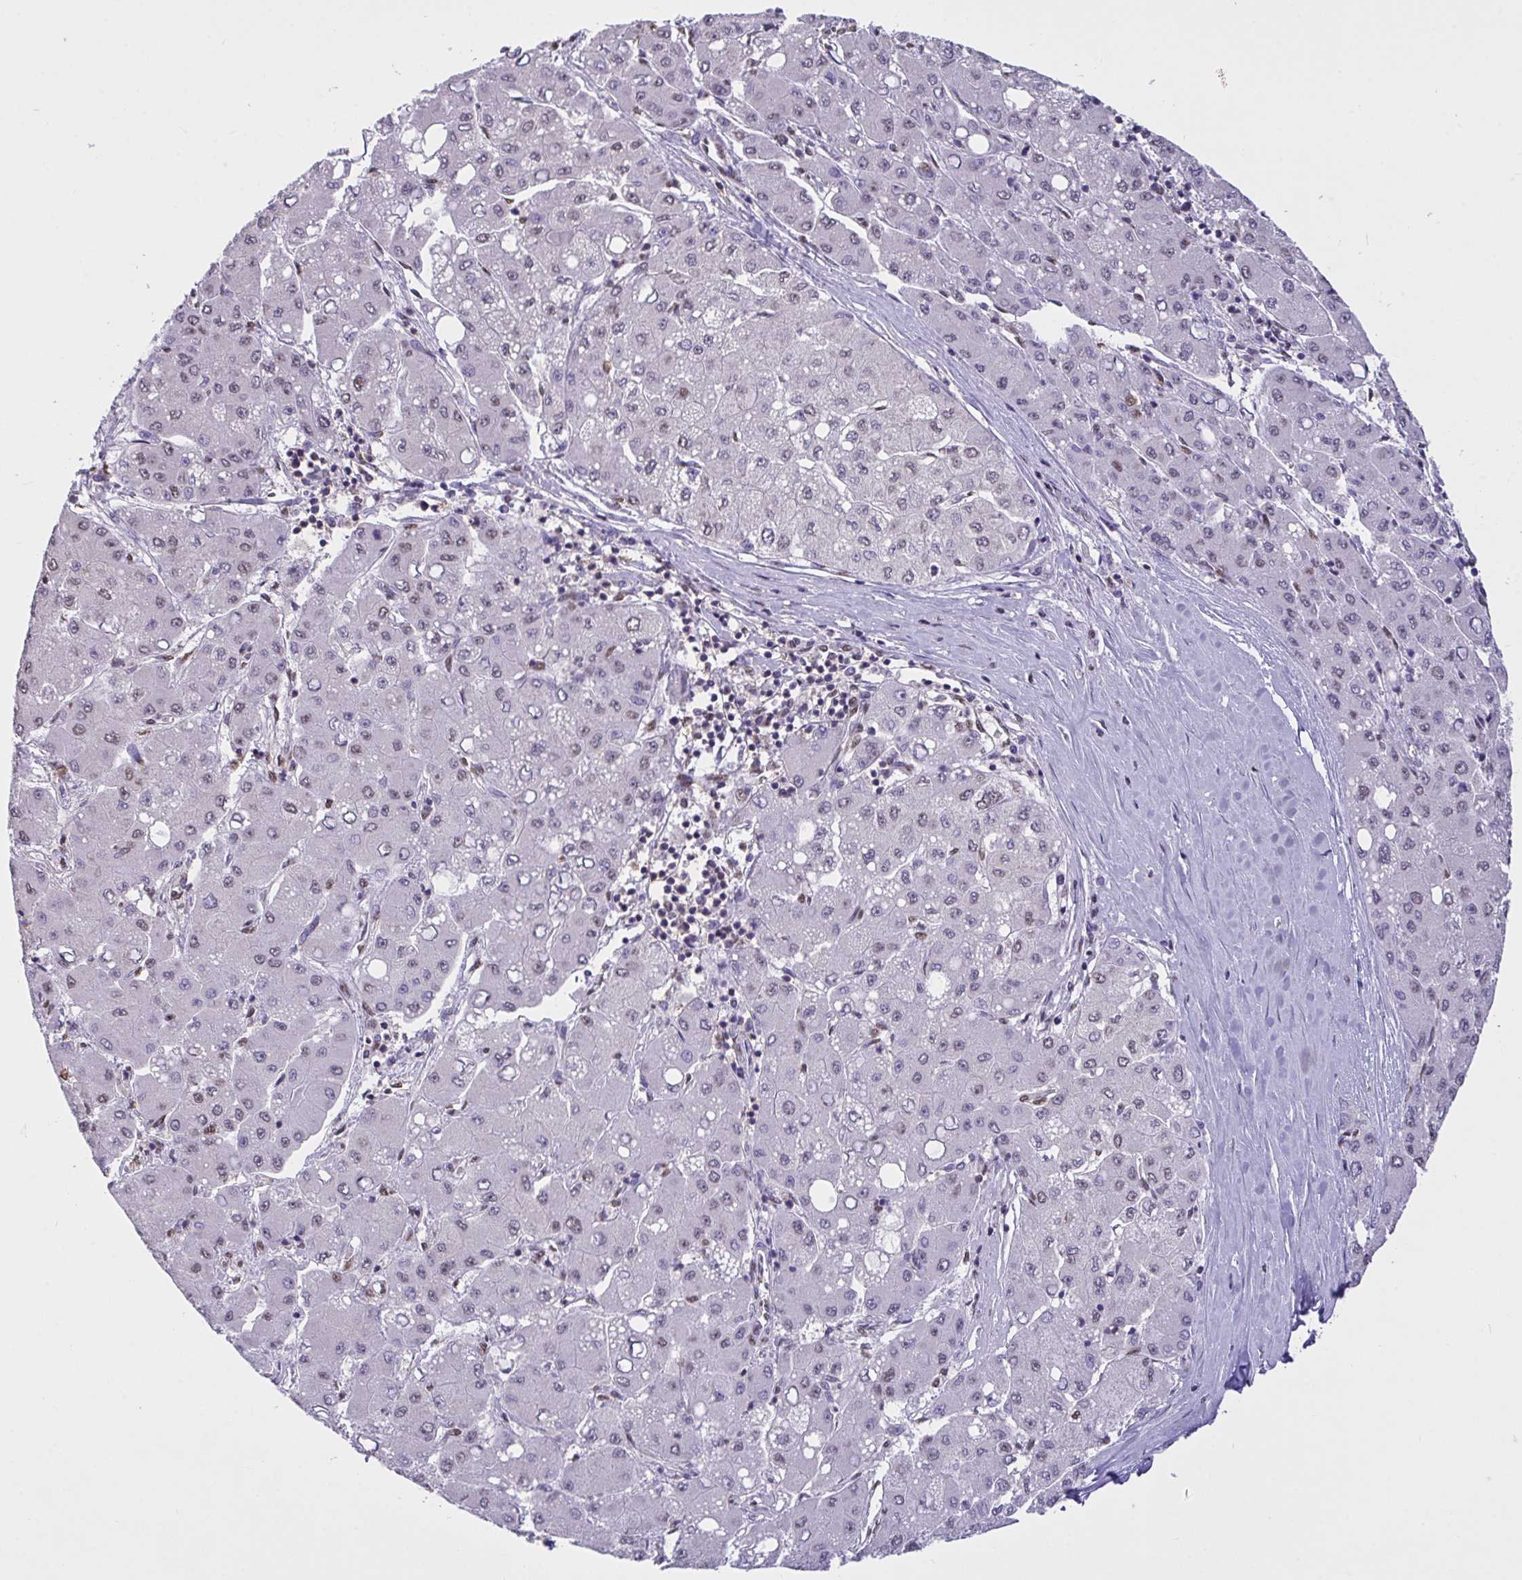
{"staining": {"intensity": "weak", "quantity": "25%-75%", "location": "nuclear"}, "tissue": "liver cancer", "cell_type": "Tumor cells", "image_type": "cancer", "snomed": [{"axis": "morphology", "description": "Carcinoma, Hepatocellular, NOS"}, {"axis": "topography", "description": "Liver"}], "caption": "Tumor cells reveal low levels of weak nuclear positivity in approximately 25%-75% of cells in liver hepatocellular carcinoma. (DAB IHC, brown staining for protein, blue staining for nuclei).", "gene": "SEMA6B", "patient": {"sex": "male", "age": 40}}